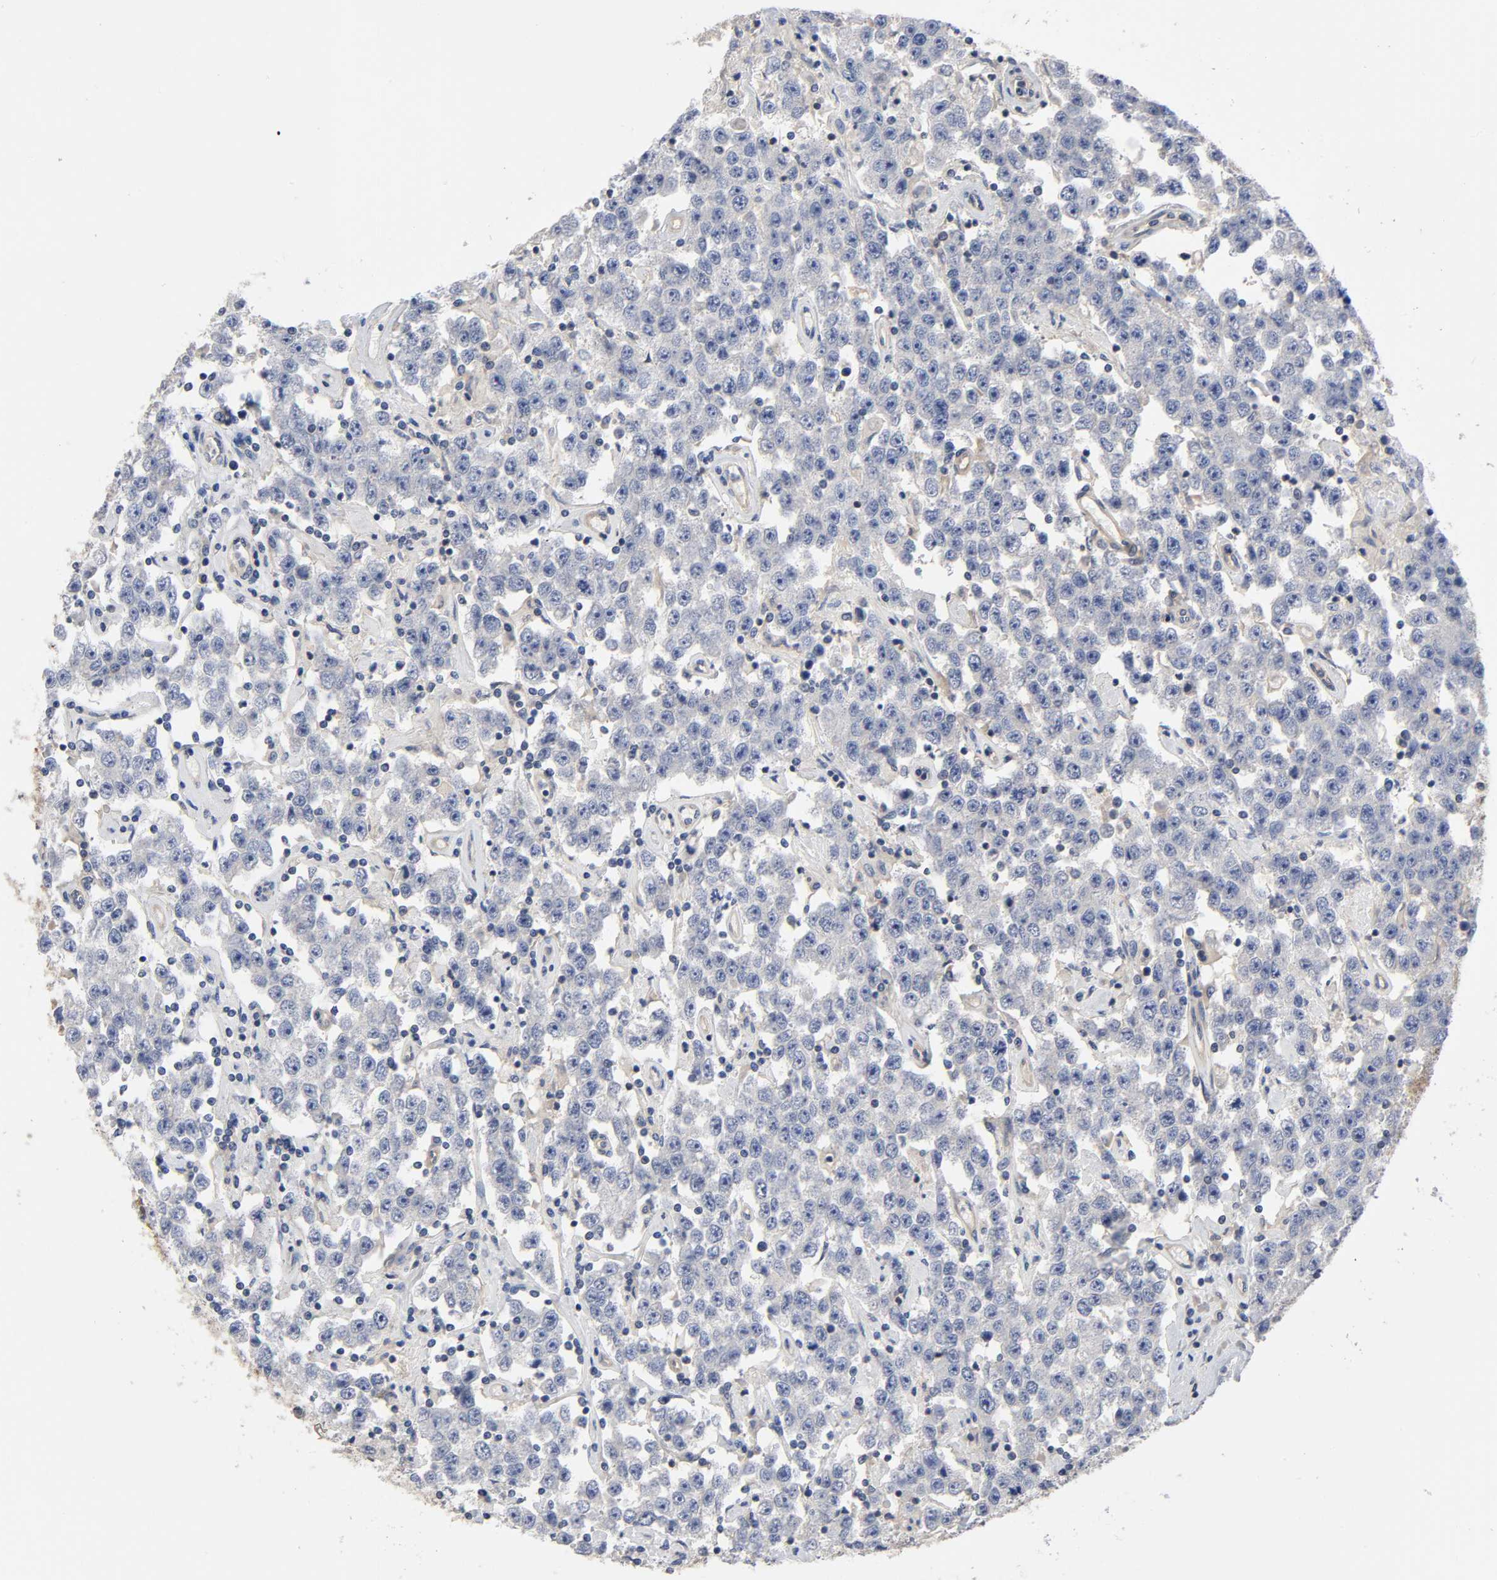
{"staining": {"intensity": "weak", "quantity": "25%-75%", "location": "cytoplasmic/membranous"}, "tissue": "testis cancer", "cell_type": "Tumor cells", "image_type": "cancer", "snomed": [{"axis": "morphology", "description": "Seminoma, NOS"}, {"axis": "topography", "description": "Testis"}], "caption": "A brown stain highlights weak cytoplasmic/membranous staining of a protein in testis seminoma tumor cells.", "gene": "PRKAB1", "patient": {"sex": "male", "age": 52}}